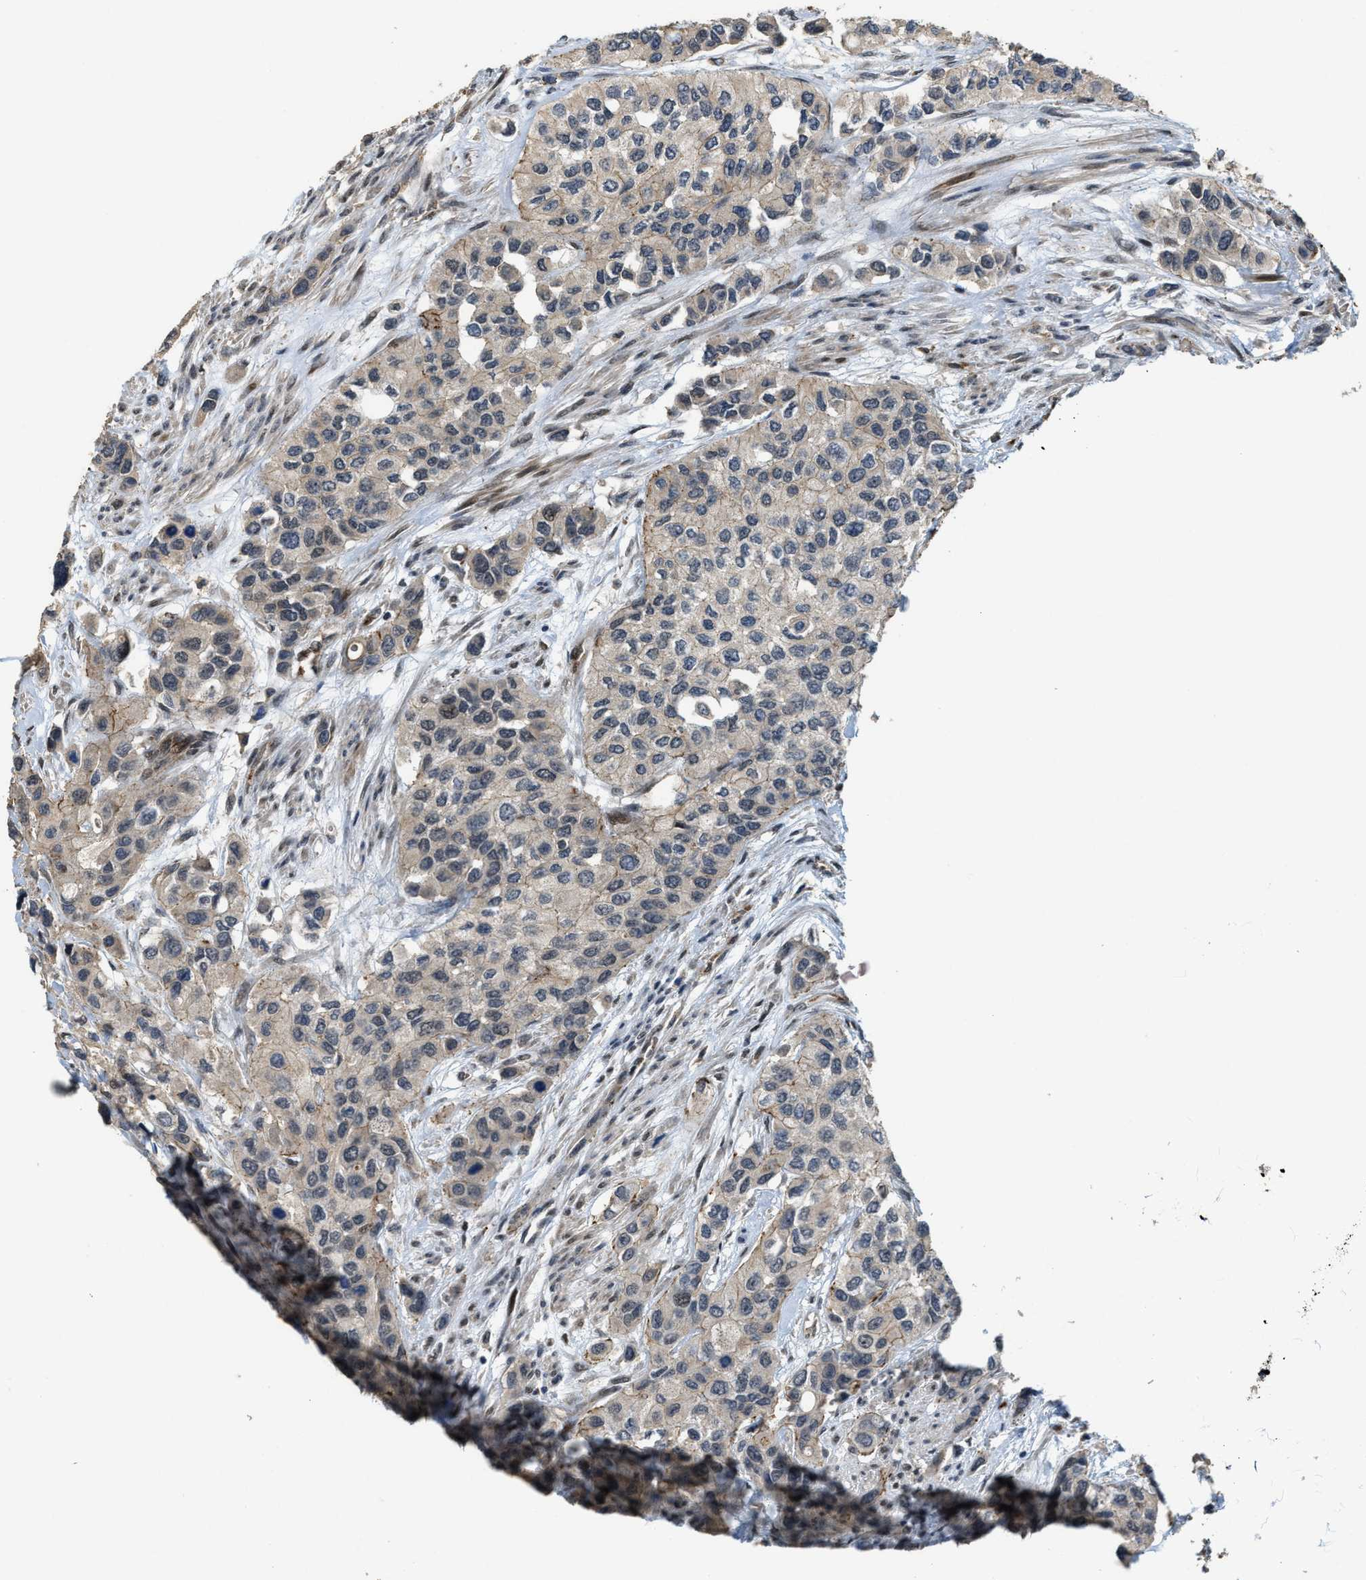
{"staining": {"intensity": "weak", "quantity": "<25%", "location": "cytoplasmic/membranous"}, "tissue": "urothelial cancer", "cell_type": "Tumor cells", "image_type": "cancer", "snomed": [{"axis": "morphology", "description": "Urothelial carcinoma, High grade"}, {"axis": "topography", "description": "Urinary bladder"}], "caption": "A micrograph of urothelial carcinoma (high-grade) stained for a protein displays no brown staining in tumor cells.", "gene": "DPF2", "patient": {"sex": "female", "age": 56}}